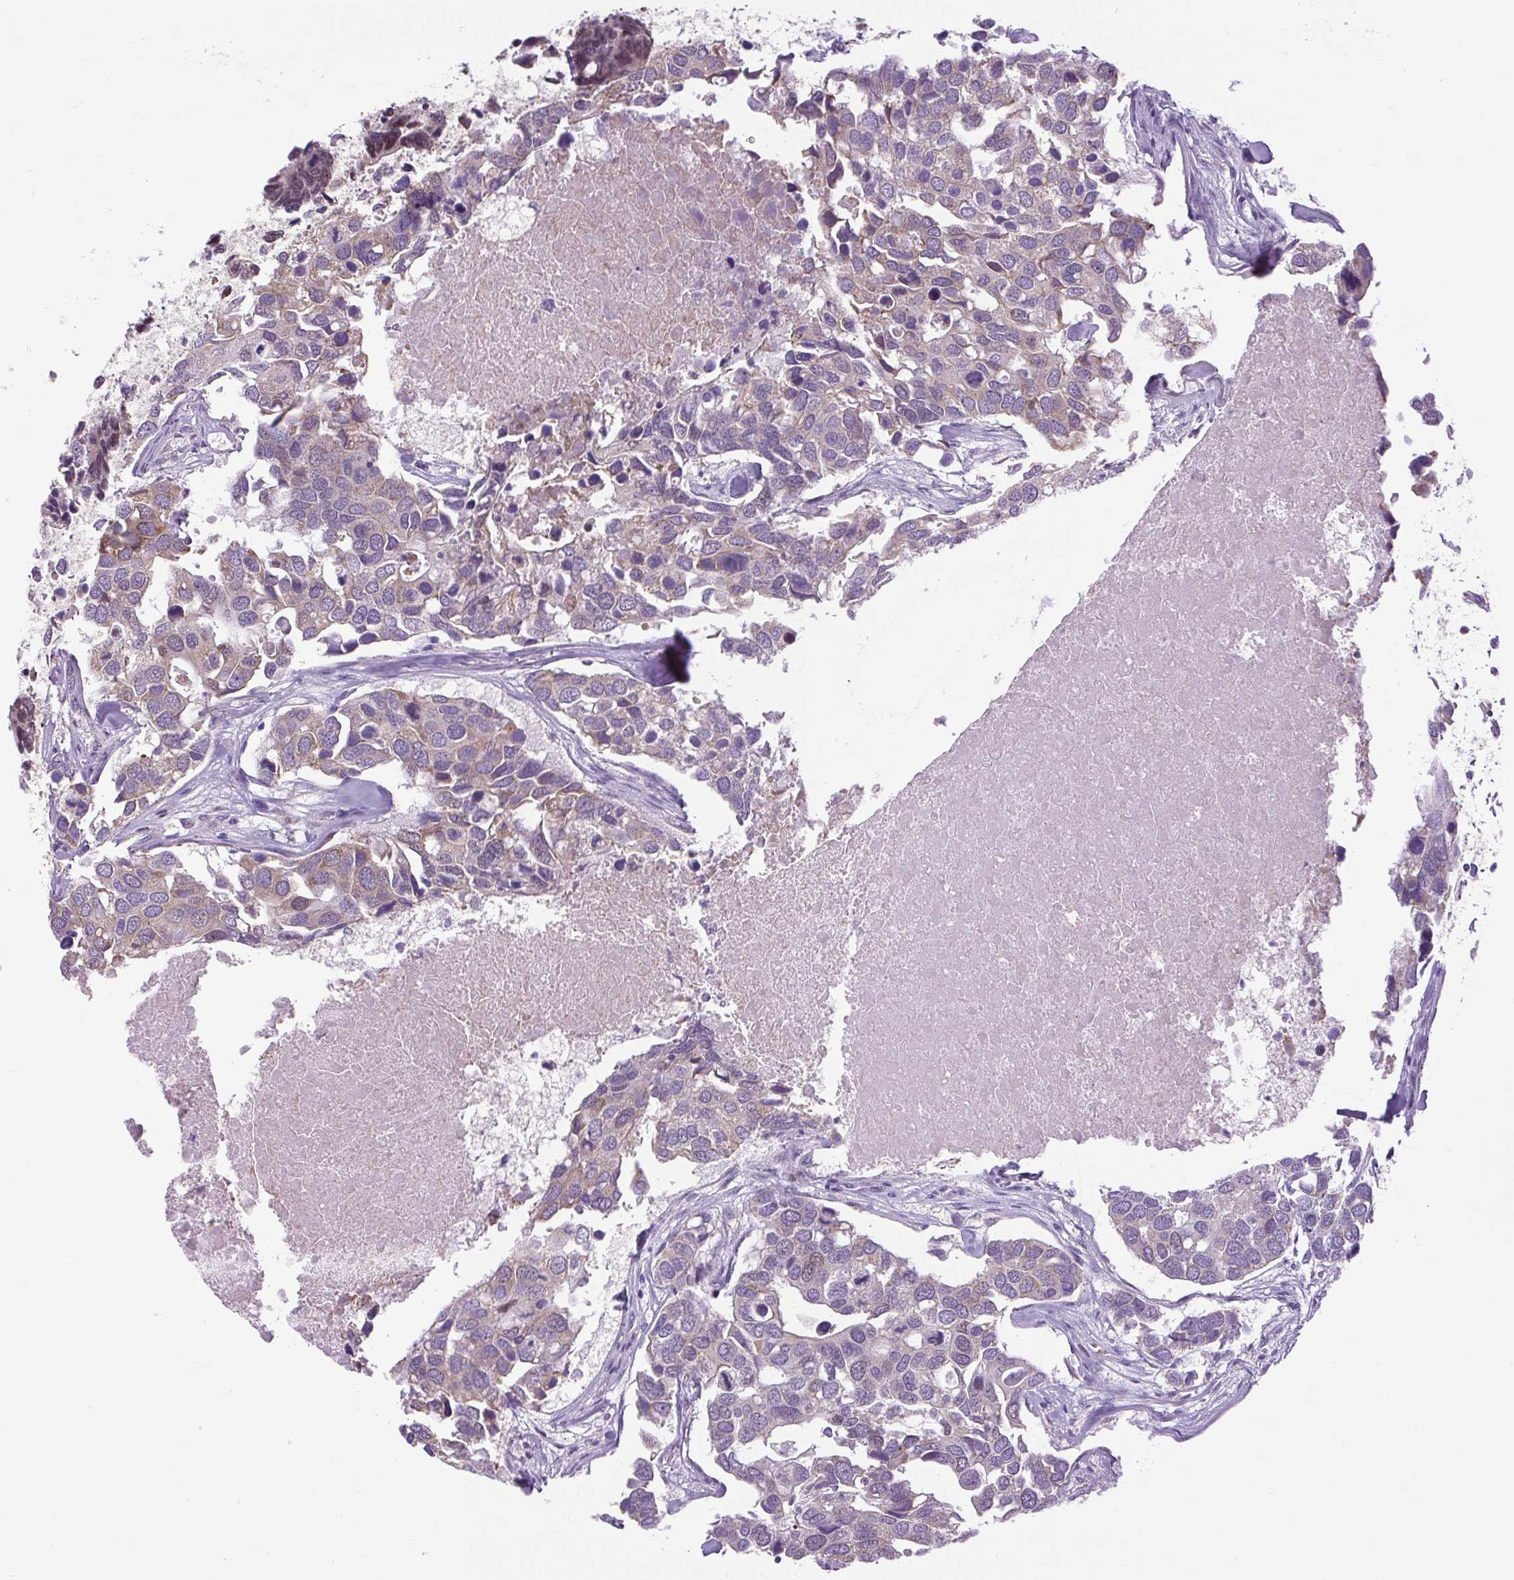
{"staining": {"intensity": "weak", "quantity": "<25%", "location": "cytoplasmic/membranous"}, "tissue": "breast cancer", "cell_type": "Tumor cells", "image_type": "cancer", "snomed": [{"axis": "morphology", "description": "Duct carcinoma"}, {"axis": "topography", "description": "Breast"}], "caption": "High magnification brightfield microscopy of infiltrating ductal carcinoma (breast) stained with DAB (3,3'-diaminobenzidine) (brown) and counterstained with hematoxylin (blue): tumor cells show no significant staining. (Immunohistochemistry (ihc), brightfield microscopy, high magnification).", "gene": "SCO2", "patient": {"sex": "female", "age": 83}}